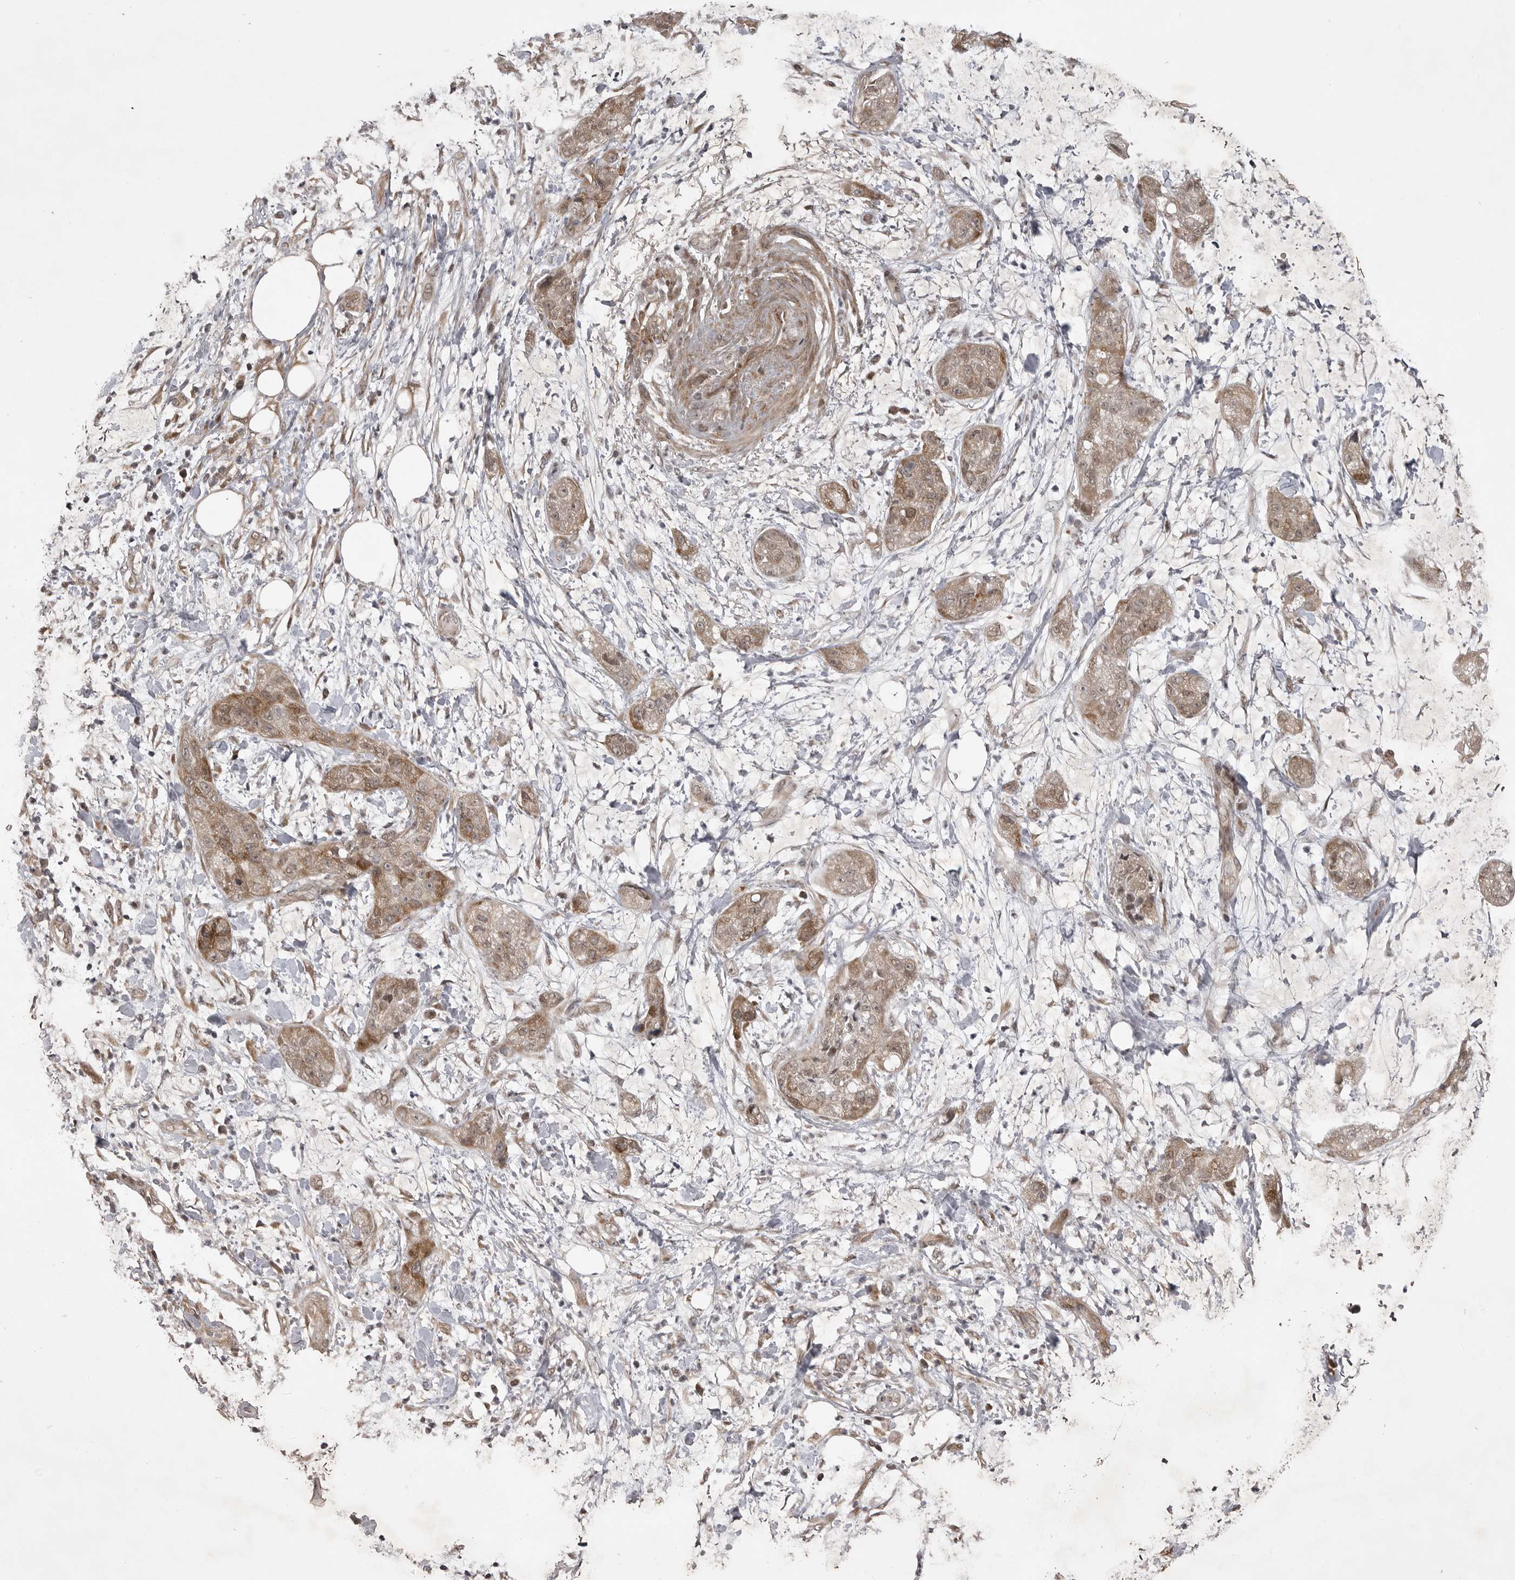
{"staining": {"intensity": "weak", "quantity": ">75%", "location": "cytoplasmic/membranous"}, "tissue": "pancreatic cancer", "cell_type": "Tumor cells", "image_type": "cancer", "snomed": [{"axis": "morphology", "description": "Adenocarcinoma, NOS"}, {"axis": "topography", "description": "Pancreas"}], "caption": "Protein expression analysis of pancreatic adenocarcinoma displays weak cytoplasmic/membranous staining in approximately >75% of tumor cells. (DAB IHC, brown staining for protein, blue staining for nuclei).", "gene": "SNX16", "patient": {"sex": "female", "age": 78}}